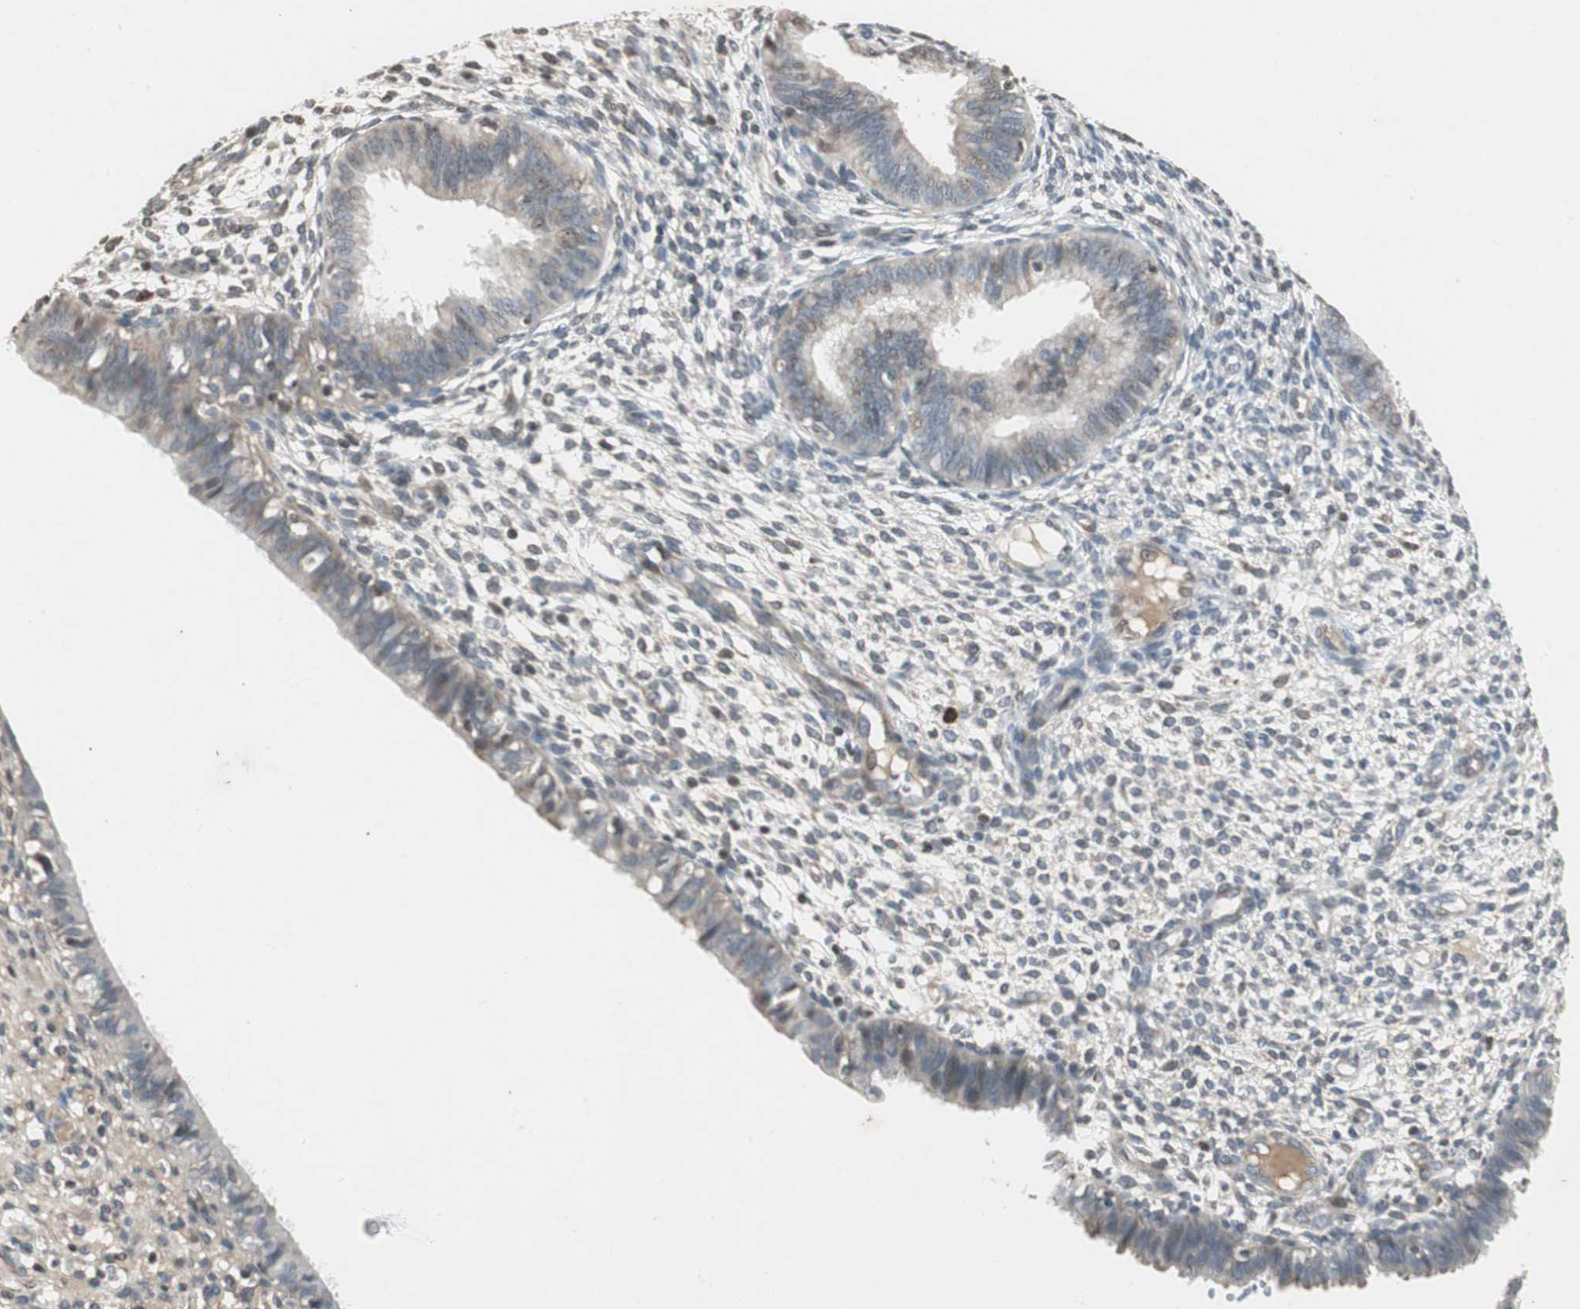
{"staining": {"intensity": "negative", "quantity": "none", "location": "none"}, "tissue": "endometrium", "cell_type": "Cells in endometrial stroma", "image_type": "normal", "snomed": [{"axis": "morphology", "description": "Normal tissue, NOS"}, {"axis": "topography", "description": "Endometrium"}], "caption": "An IHC histopathology image of normal endometrium is shown. There is no staining in cells in endometrial stroma of endometrium.", "gene": "PRKG1", "patient": {"sex": "female", "age": 61}}